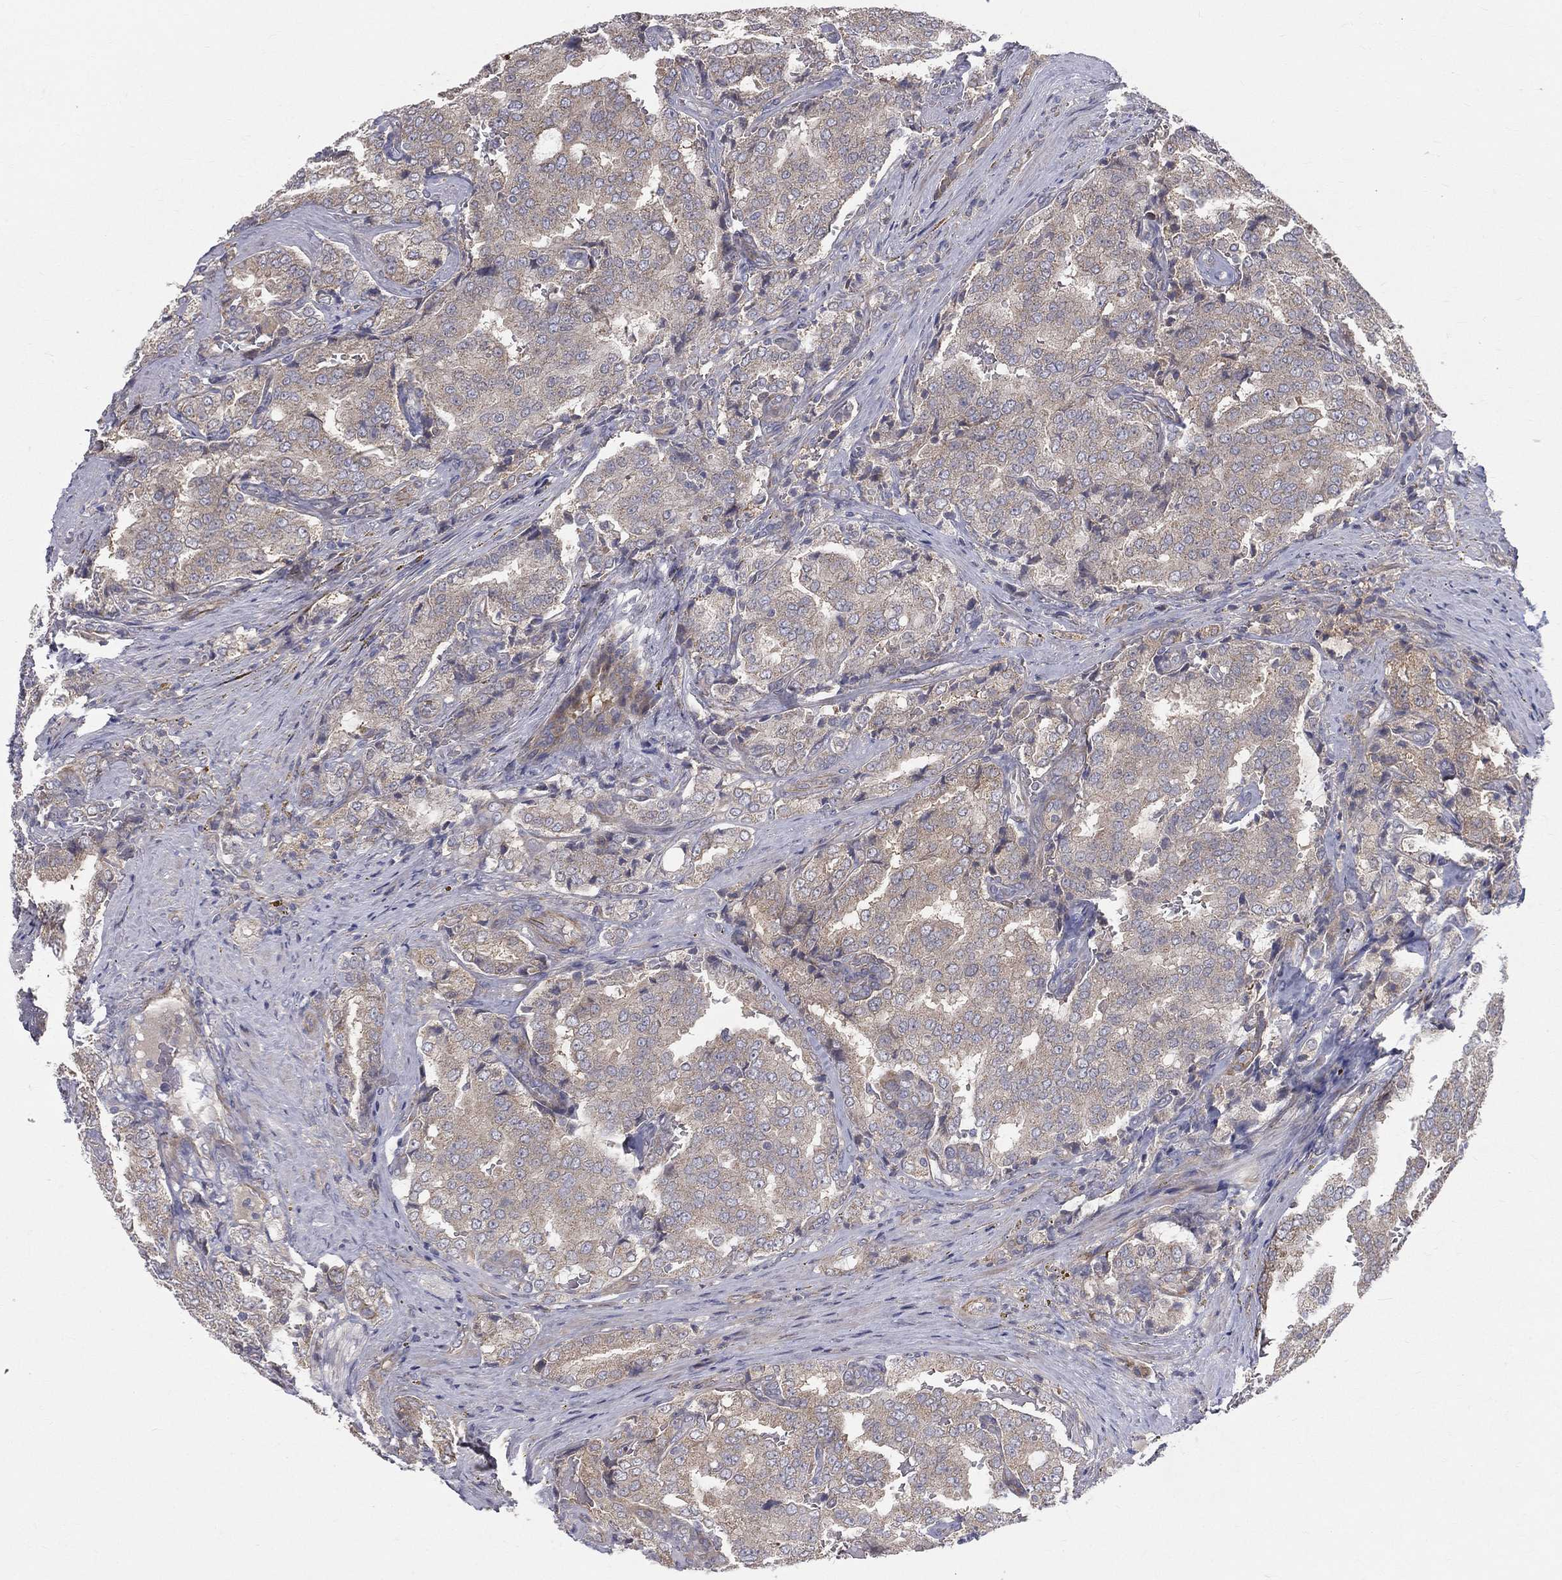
{"staining": {"intensity": "weak", "quantity": "25%-75%", "location": "cytoplasmic/membranous"}, "tissue": "prostate cancer", "cell_type": "Tumor cells", "image_type": "cancer", "snomed": [{"axis": "morphology", "description": "Adenocarcinoma, NOS"}, {"axis": "topography", "description": "Prostate"}], "caption": "Prostate cancer (adenocarcinoma) tissue demonstrates weak cytoplasmic/membranous staining in about 25%-75% of tumor cells Ihc stains the protein of interest in brown and the nuclei are stained blue.", "gene": "POMZP3", "patient": {"sex": "male", "age": 65}}